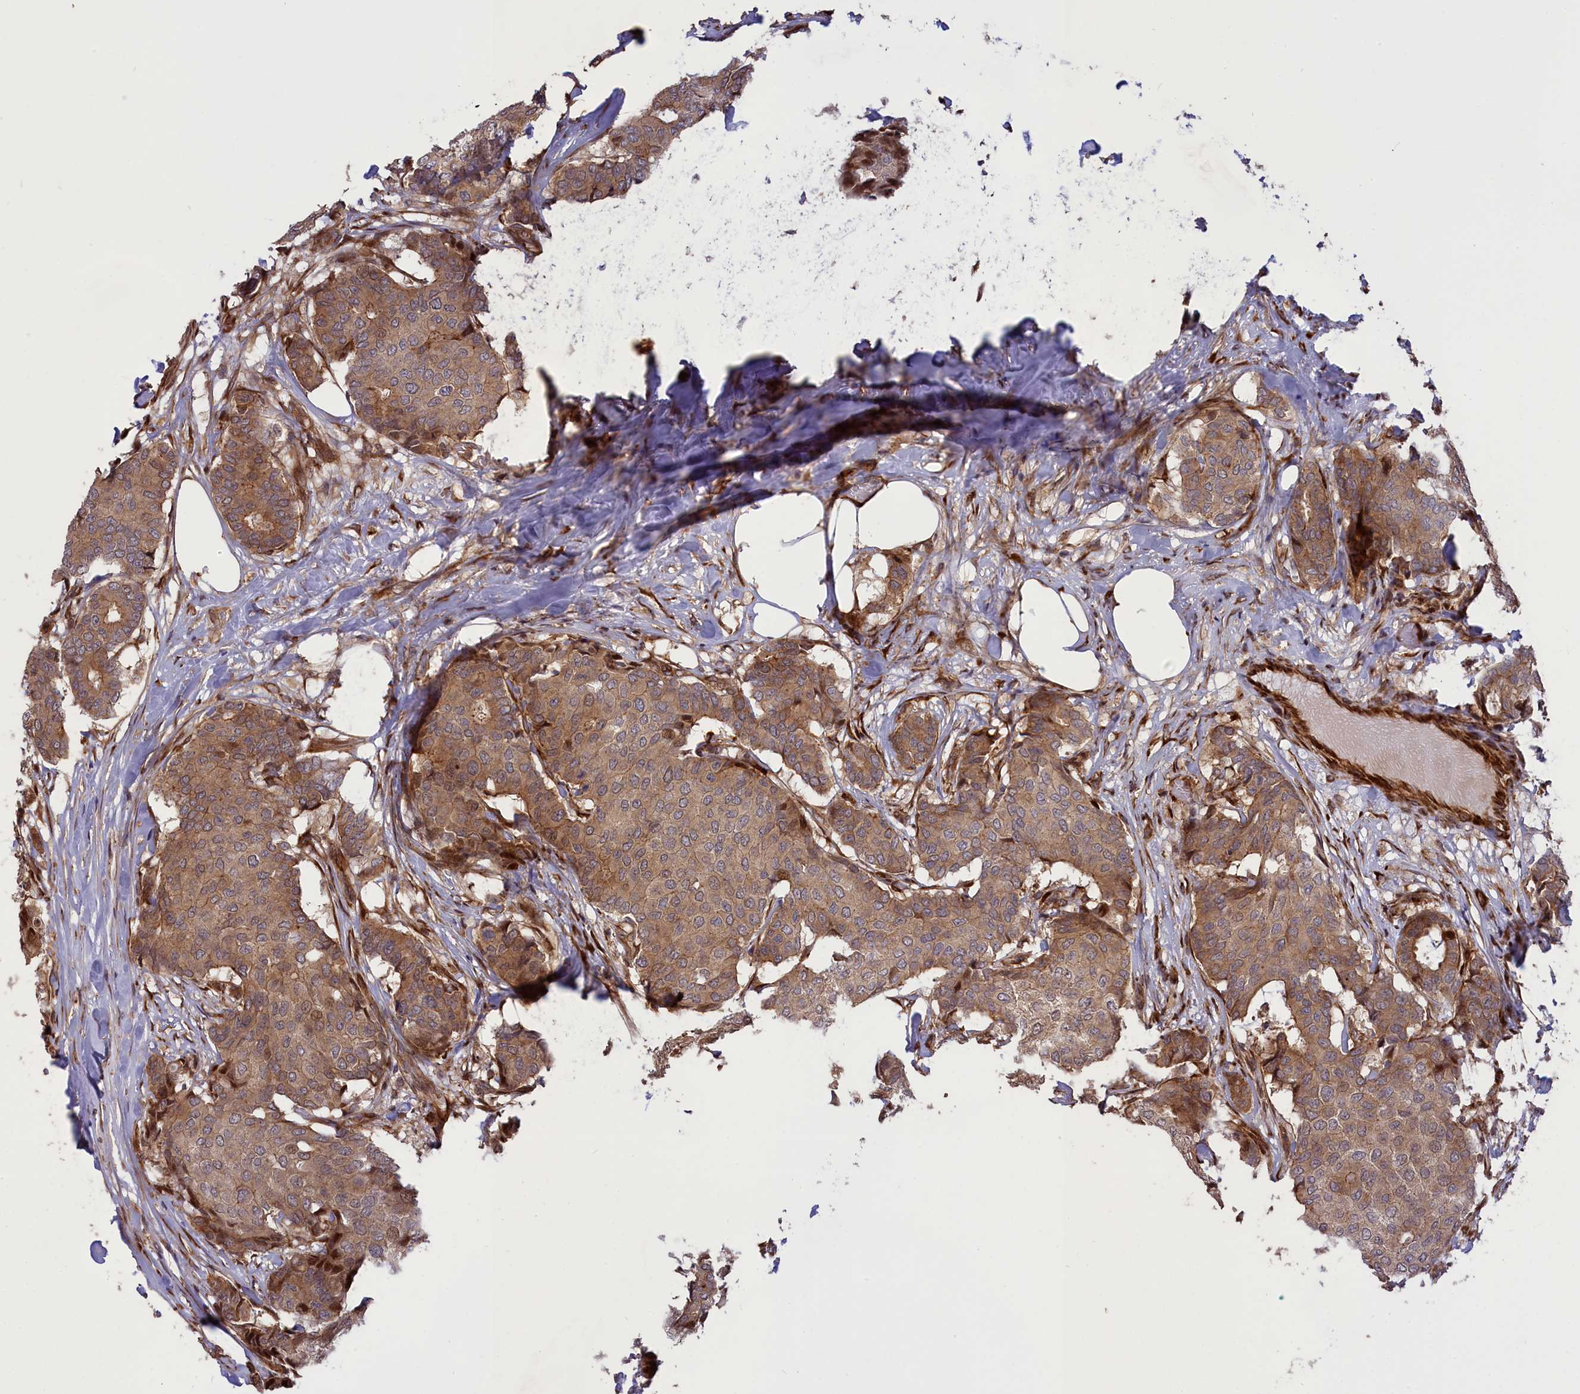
{"staining": {"intensity": "moderate", "quantity": ">75%", "location": "cytoplasmic/membranous"}, "tissue": "breast cancer", "cell_type": "Tumor cells", "image_type": "cancer", "snomed": [{"axis": "morphology", "description": "Duct carcinoma"}, {"axis": "topography", "description": "Breast"}], "caption": "This micrograph exhibits immunohistochemistry staining of human breast invasive ductal carcinoma, with medium moderate cytoplasmic/membranous expression in about >75% of tumor cells.", "gene": "DDX60L", "patient": {"sex": "female", "age": 75}}